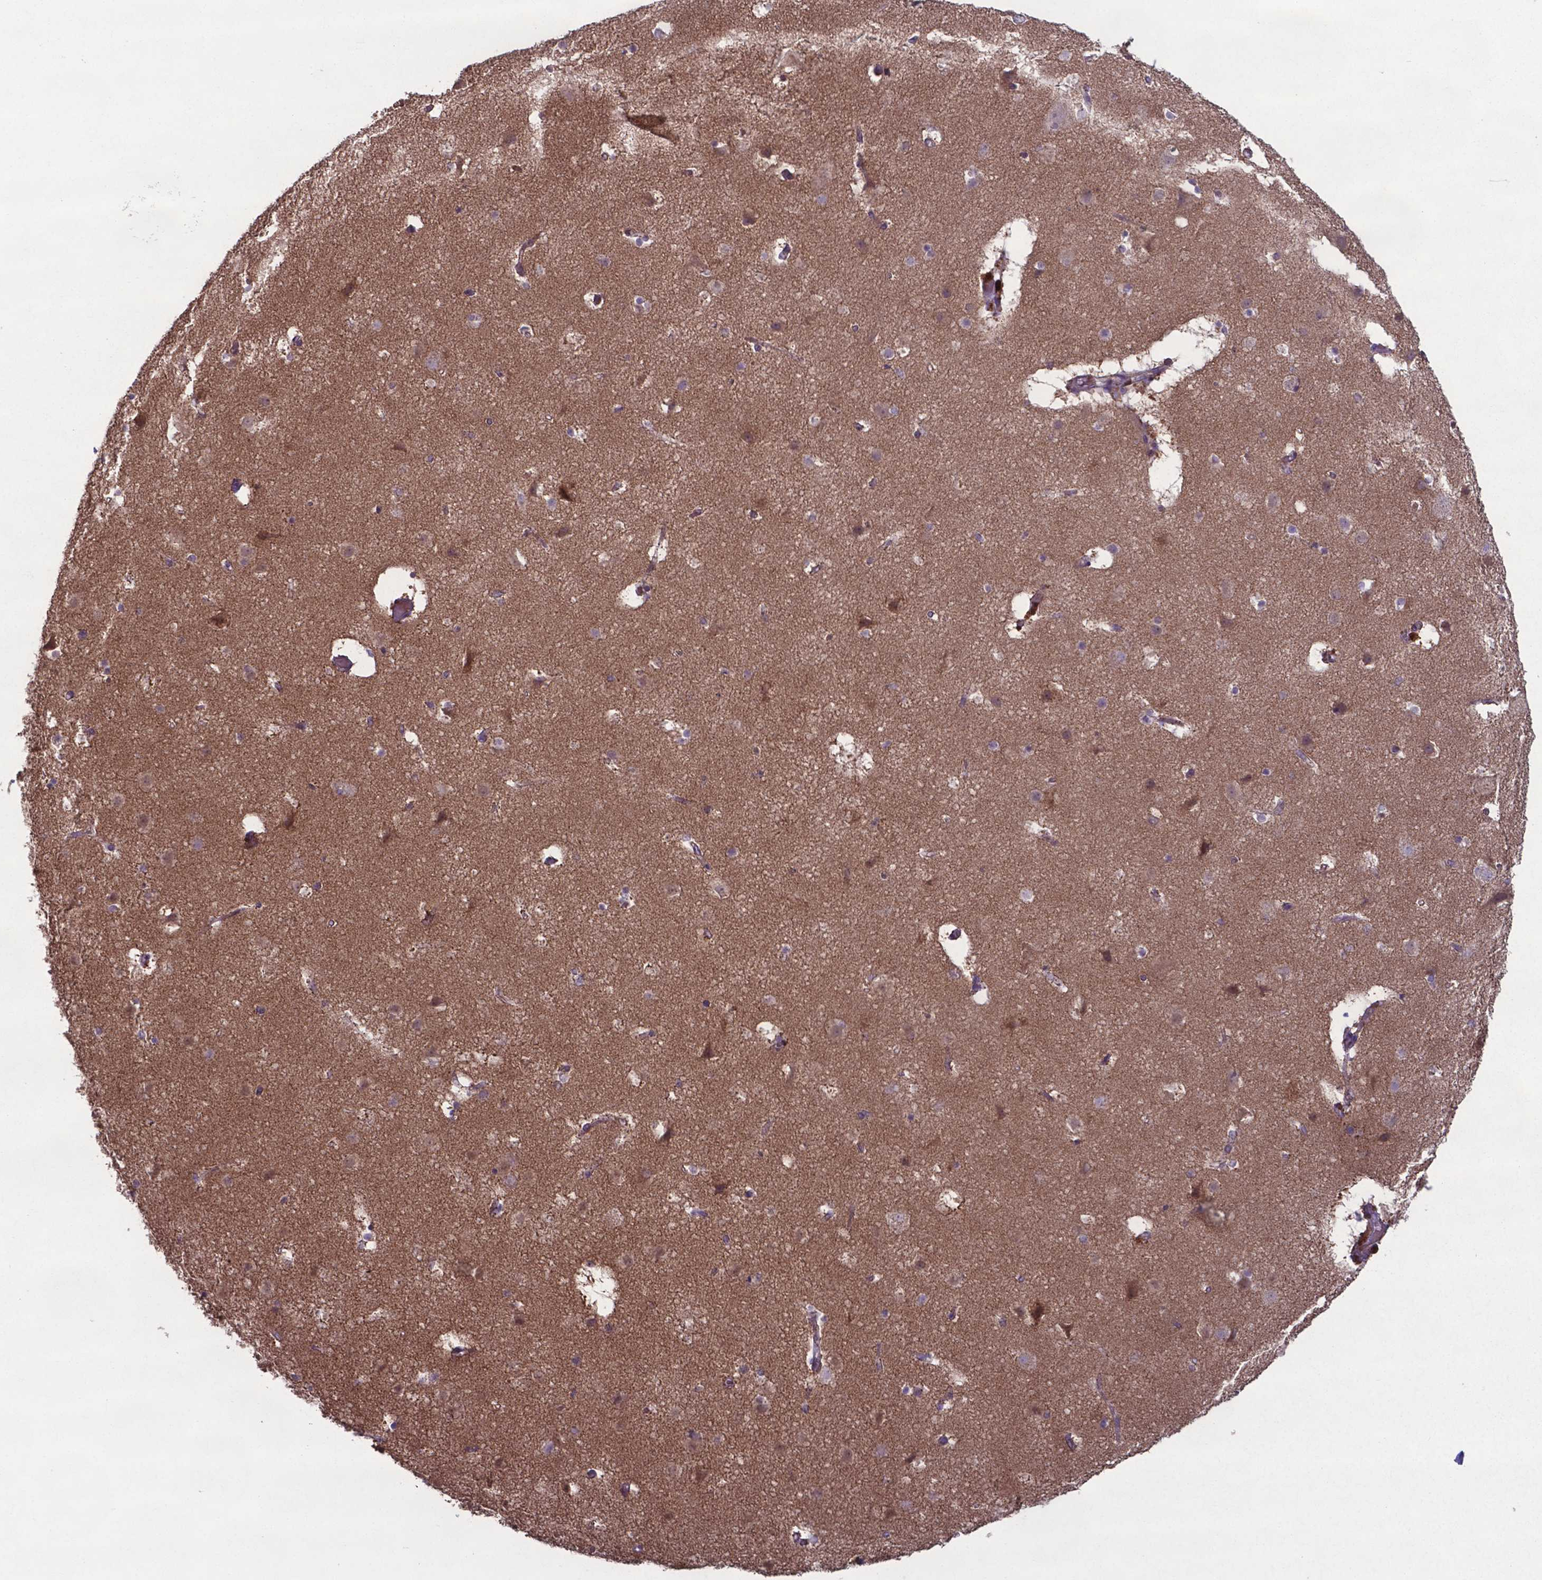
{"staining": {"intensity": "negative", "quantity": "none", "location": "none"}, "tissue": "cerebral cortex", "cell_type": "Endothelial cells", "image_type": "normal", "snomed": [{"axis": "morphology", "description": "Normal tissue, NOS"}, {"axis": "topography", "description": "Cerebral cortex"}], "caption": "High magnification brightfield microscopy of benign cerebral cortex stained with DAB (brown) and counterstained with hematoxylin (blue): endothelial cells show no significant positivity.", "gene": "TYRO3", "patient": {"sex": "female", "age": 52}}